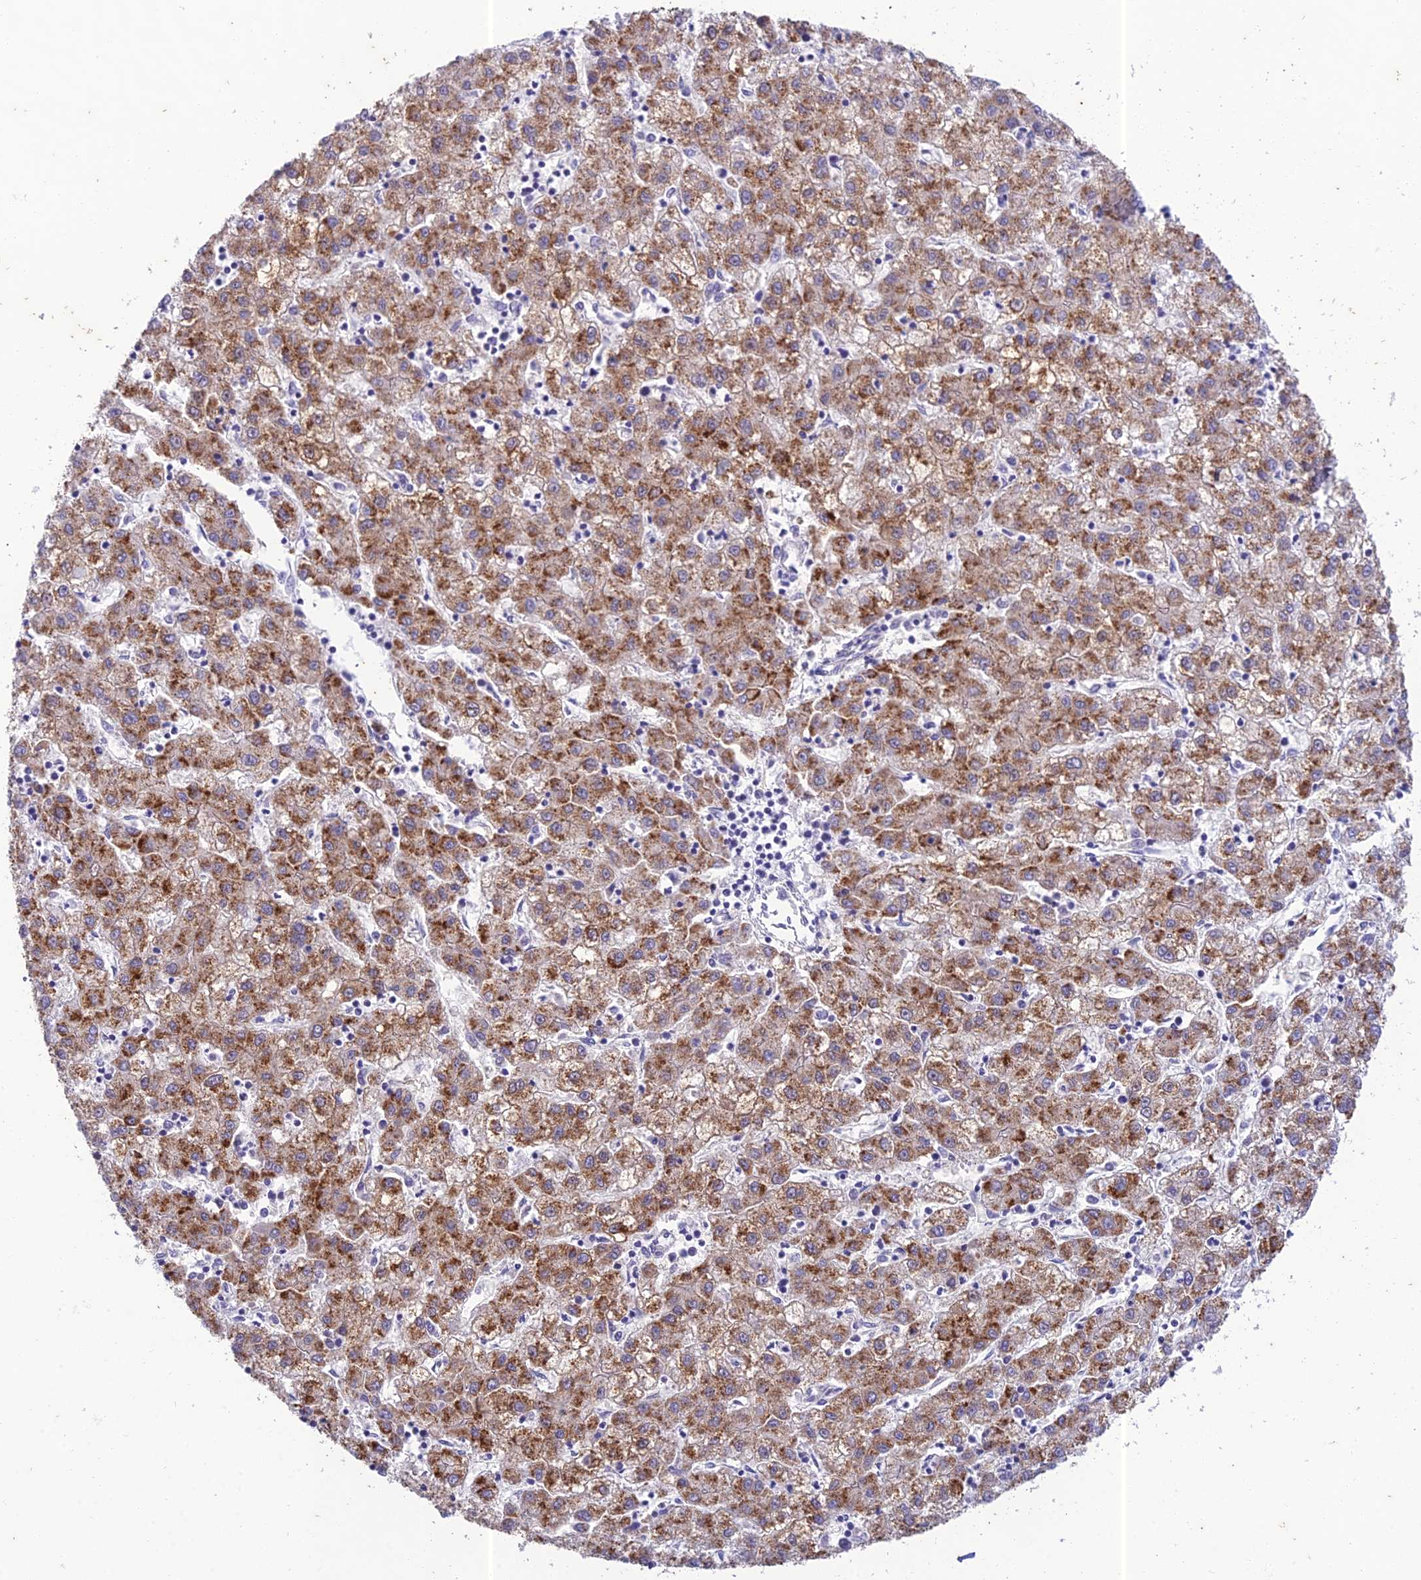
{"staining": {"intensity": "moderate", "quantity": ">75%", "location": "cytoplasmic/membranous"}, "tissue": "liver cancer", "cell_type": "Tumor cells", "image_type": "cancer", "snomed": [{"axis": "morphology", "description": "Carcinoma, Hepatocellular, NOS"}, {"axis": "topography", "description": "Liver"}], "caption": "Immunohistochemical staining of human hepatocellular carcinoma (liver) exhibits medium levels of moderate cytoplasmic/membranous positivity in approximately >75% of tumor cells. Nuclei are stained in blue.", "gene": "PTCD2", "patient": {"sex": "male", "age": 72}}